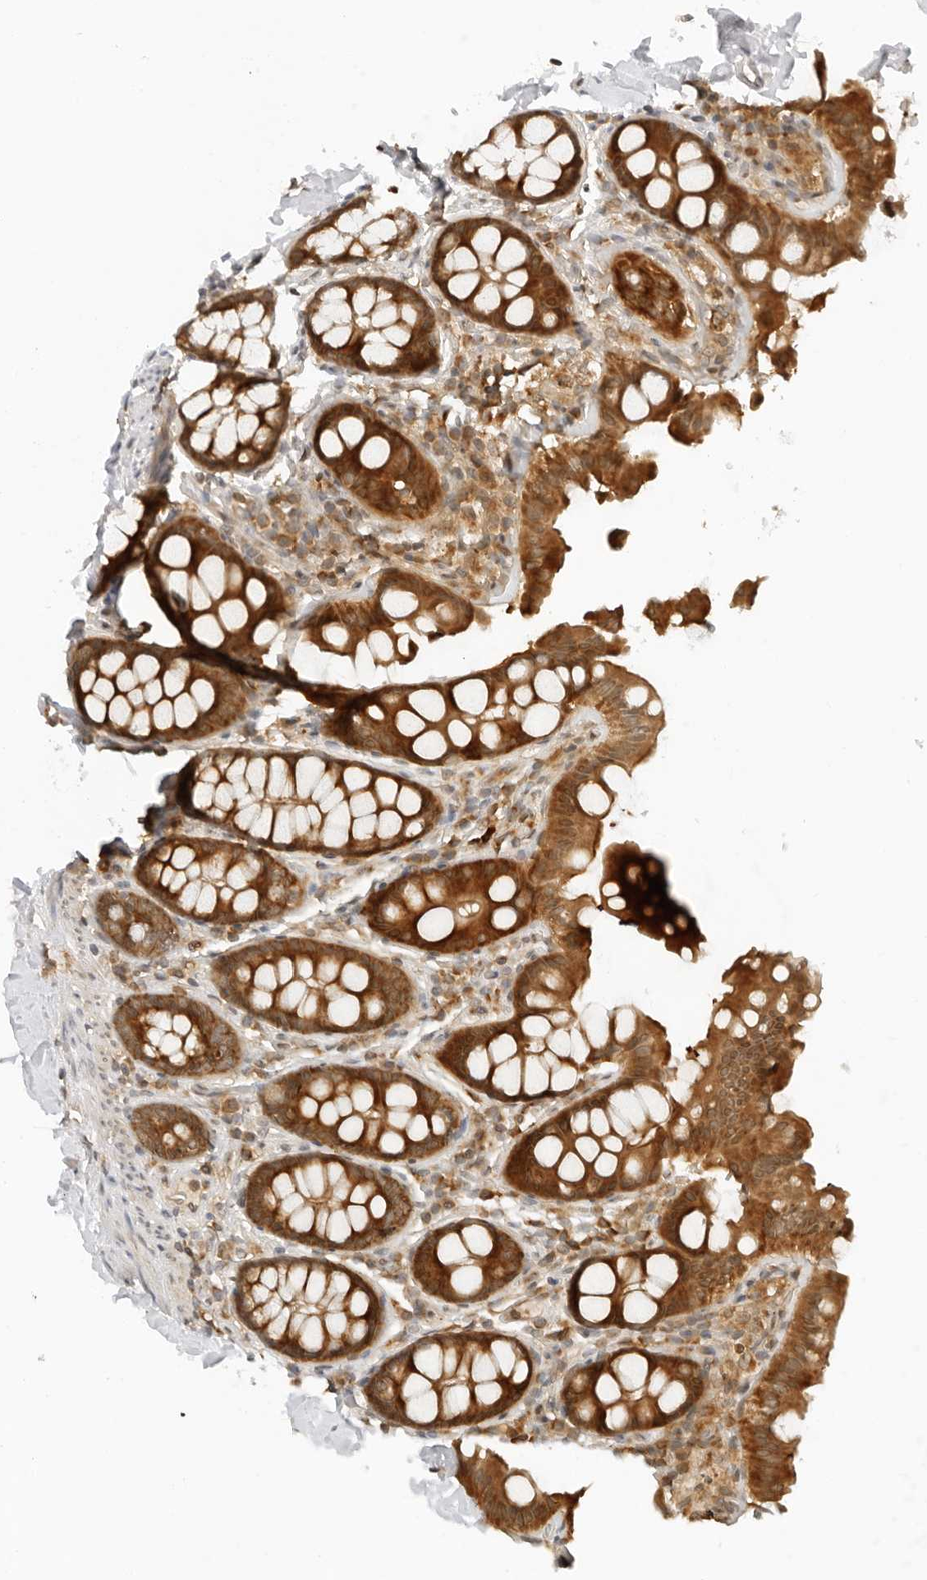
{"staining": {"intensity": "moderate", "quantity": ">75%", "location": "cytoplasmic/membranous"}, "tissue": "colon", "cell_type": "Endothelial cells", "image_type": "normal", "snomed": [{"axis": "morphology", "description": "Normal tissue, NOS"}, {"axis": "topography", "description": "Colon"}, {"axis": "topography", "description": "Peripheral nerve tissue"}], "caption": "Protein expression analysis of normal human colon reveals moderate cytoplasmic/membranous positivity in approximately >75% of endothelial cells.", "gene": "RC3H1", "patient": {"sex": "female", "age": 61}}